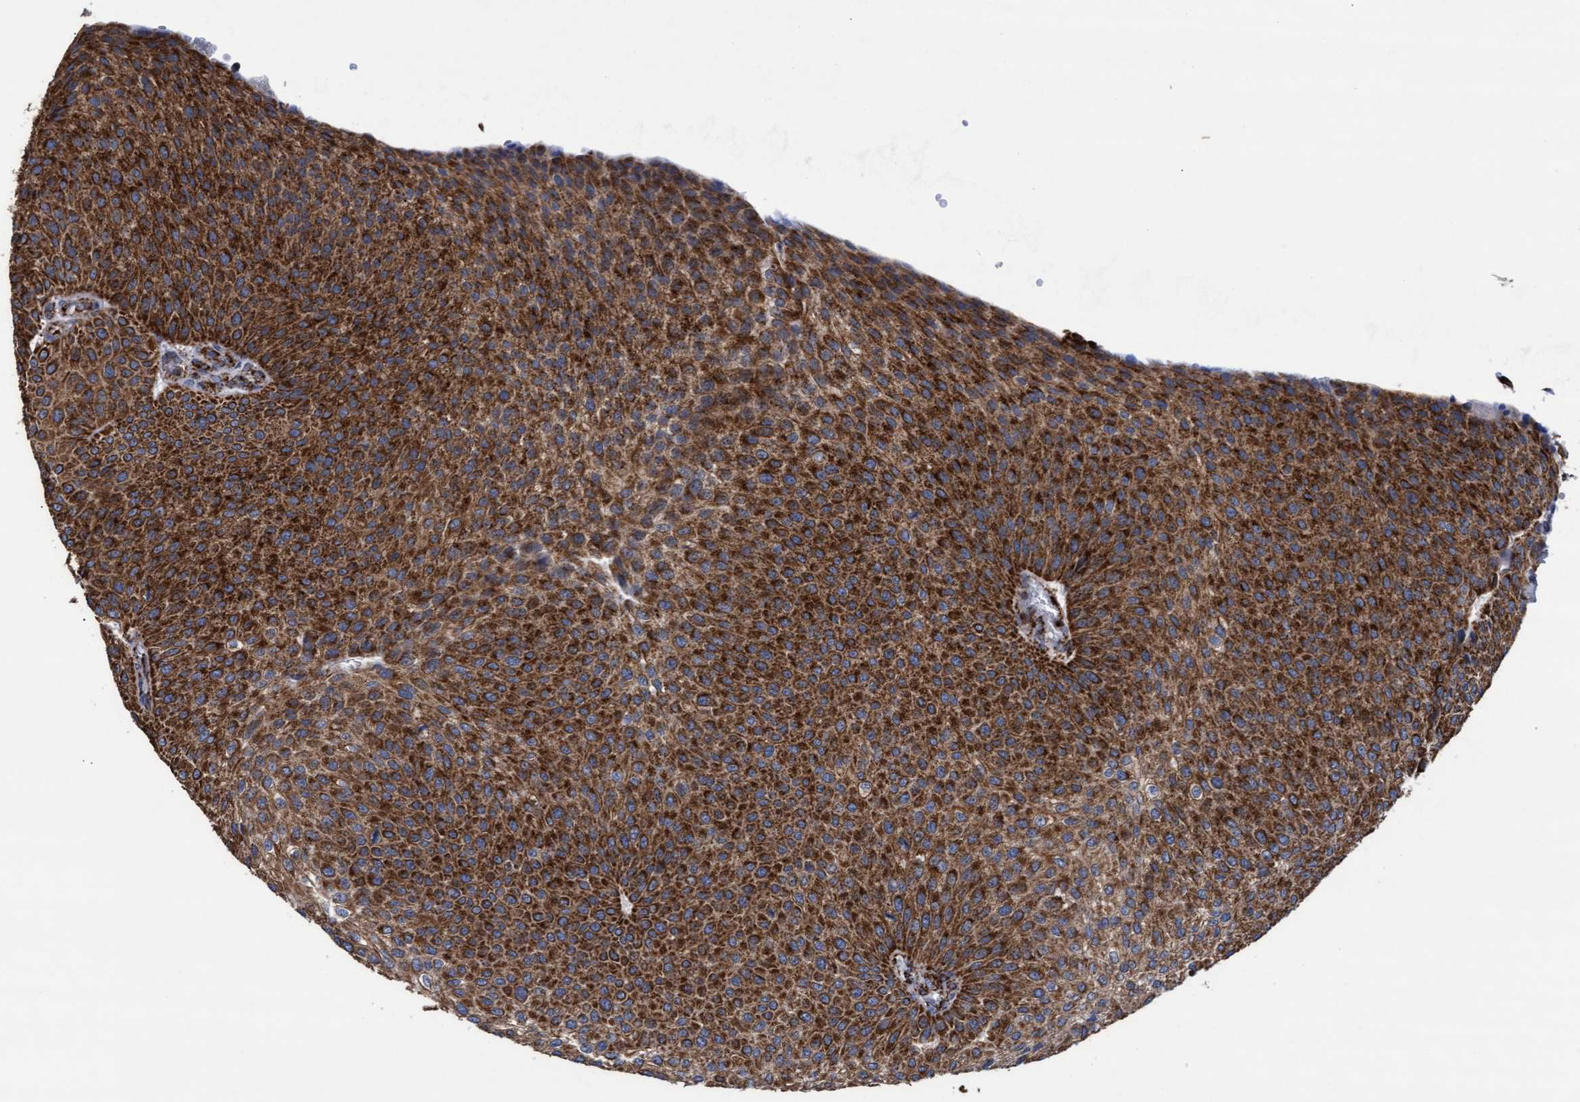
{"staining": {"intensity": "strong", "quantity": ">75%", "location": "cytoplasmic/membranous"}, "tissue": "urothelial cancer", "cell_type": "Tumor cells", "image_type": "cancer", "snomed": [{"axis": "morphology", "description": "Urothelial carcinoma, Low grade"}, {"axis": "topography", "description": "Smooth muscle"}, {"axis": "topography", "description": "Urinary bladder"}], "caption": "A brown stain highlights strong cytoplasmic/membranous positivity of a protein in urothelial cancer tumor cells.", "gene": "MRPL38", "patient": {"sex": "male", "age": 60}}